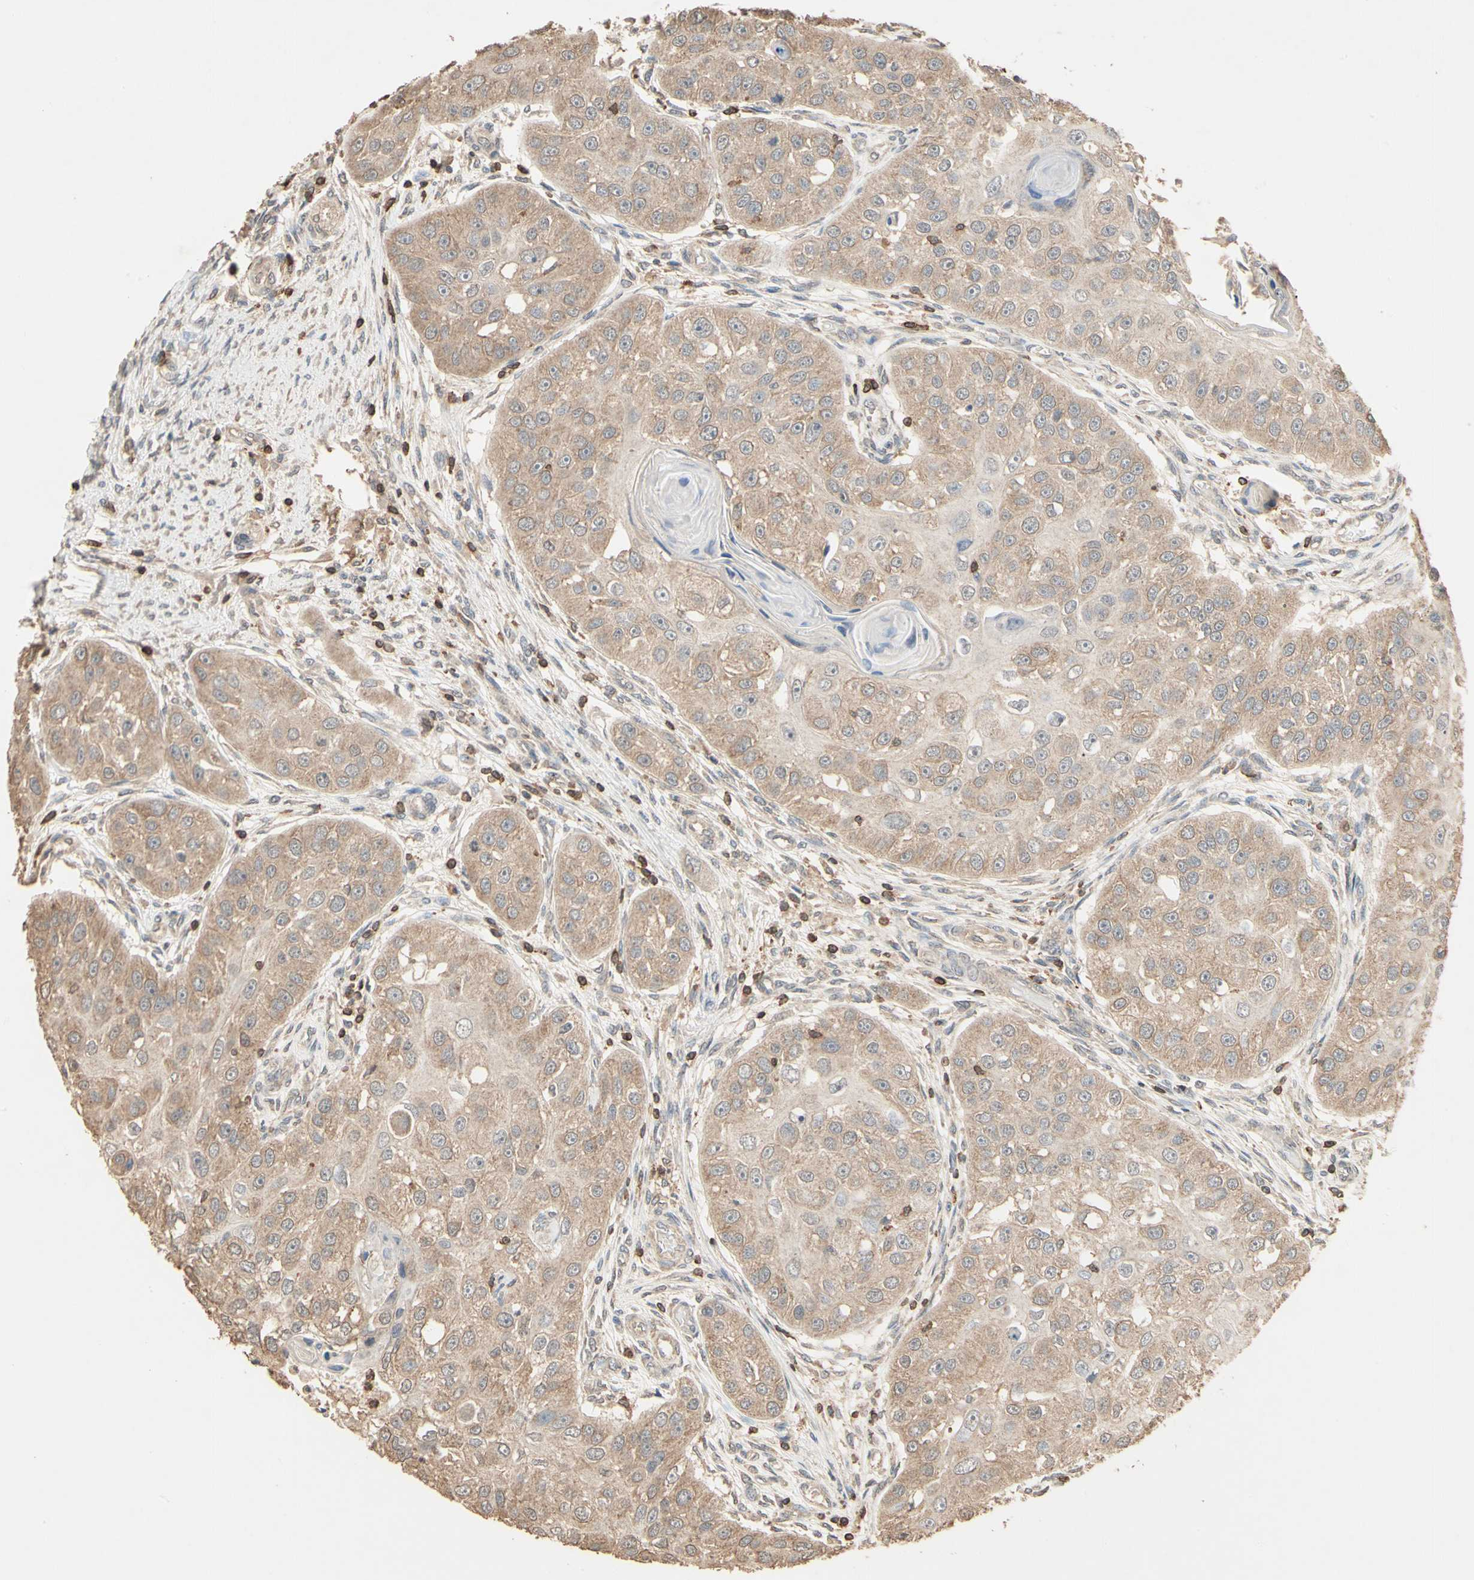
{"staining": {"intensity": "weak", "quantity": ">75%", "location": "cytoplasmic/membranous"}, "tissue": "head and neck cancer", "cell_type": "Tumor cells", "image_type": "cancer", "snomed": [{"axis": "morphology", "description": "Normal tissue, NOS"}, {"axis": "morphology", "description": "Squamous cell carcinoma, NOS"}, {"axis": "topography", "description": "Skeletal muscle"}, {"axis": "topography", "description": "Head-Neck"}], "caption": "Protein expression analysis of head and neck squamous cell carcinoma reveals weak cytoplasmic/membranous positivity in about >75% of tumor cells. (IHC, brightfield microscopy, high magnification).", "gene": "MAP3K10", "patient": {"sex": "male", "age": 51}}